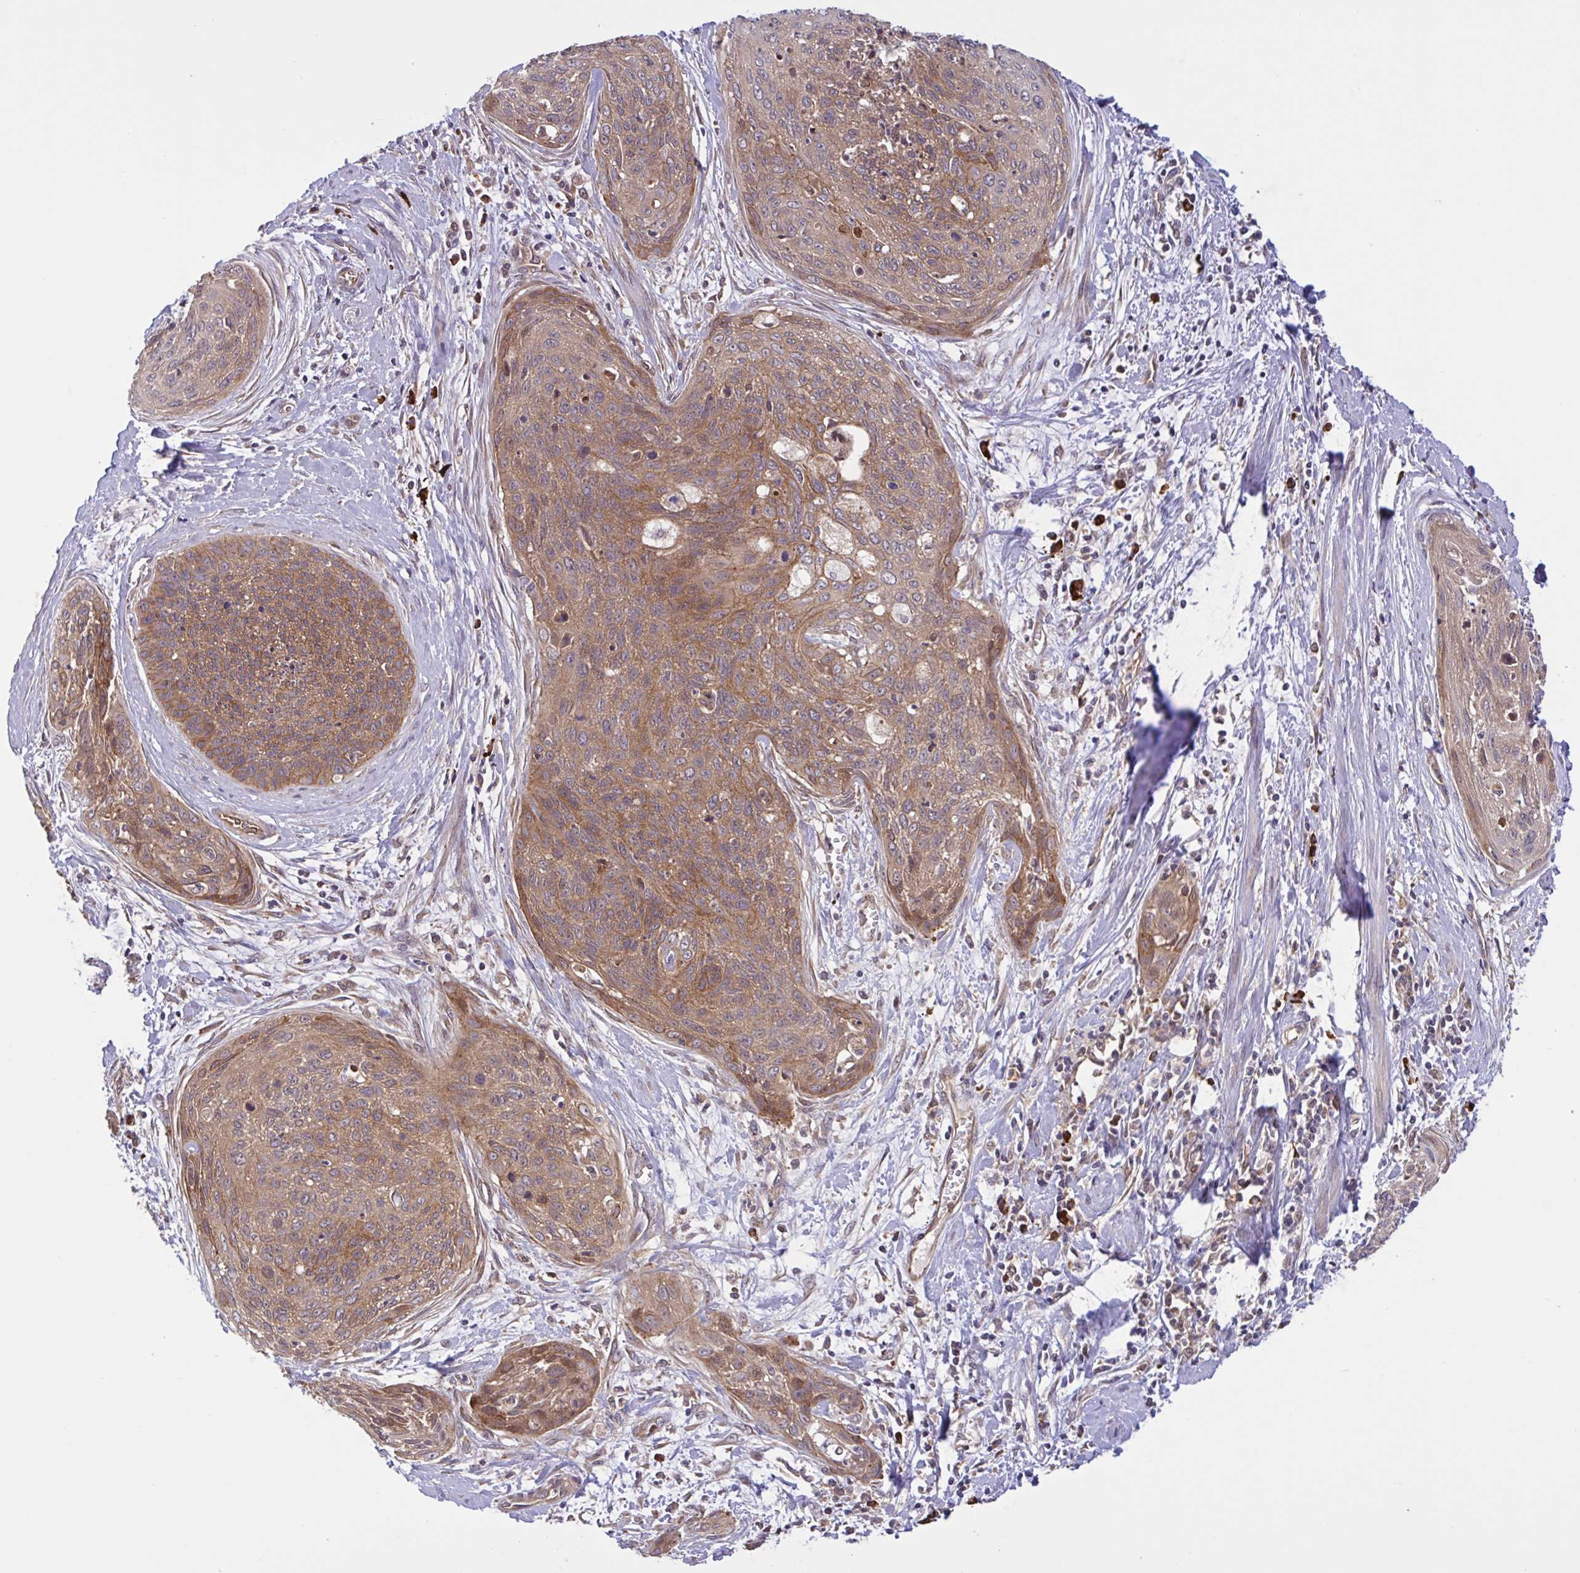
{"staining": {"intensity": "moderate", "quantity": ">75%", "location": "cytoplasmic/membranous"}, "tissue": "cervical cancer", "cell_type": "Tumor cells", "image_type": "cancer", "snomed": [{"axis": "morphology", "description": "Squamous cell carcinoma, NOS"}, {"axis": "topography", "description": "Cervix"}], "caption": "This photomicrograph demonstrates immunohistochemistry staining of cervical cancer (squamous cell carcinoma), with medium moderate cytoplasmic/membranous expression in about >75% of tumor cells.", "gene": "INTS10", "patient": {"sex": "female", "age": 55}}